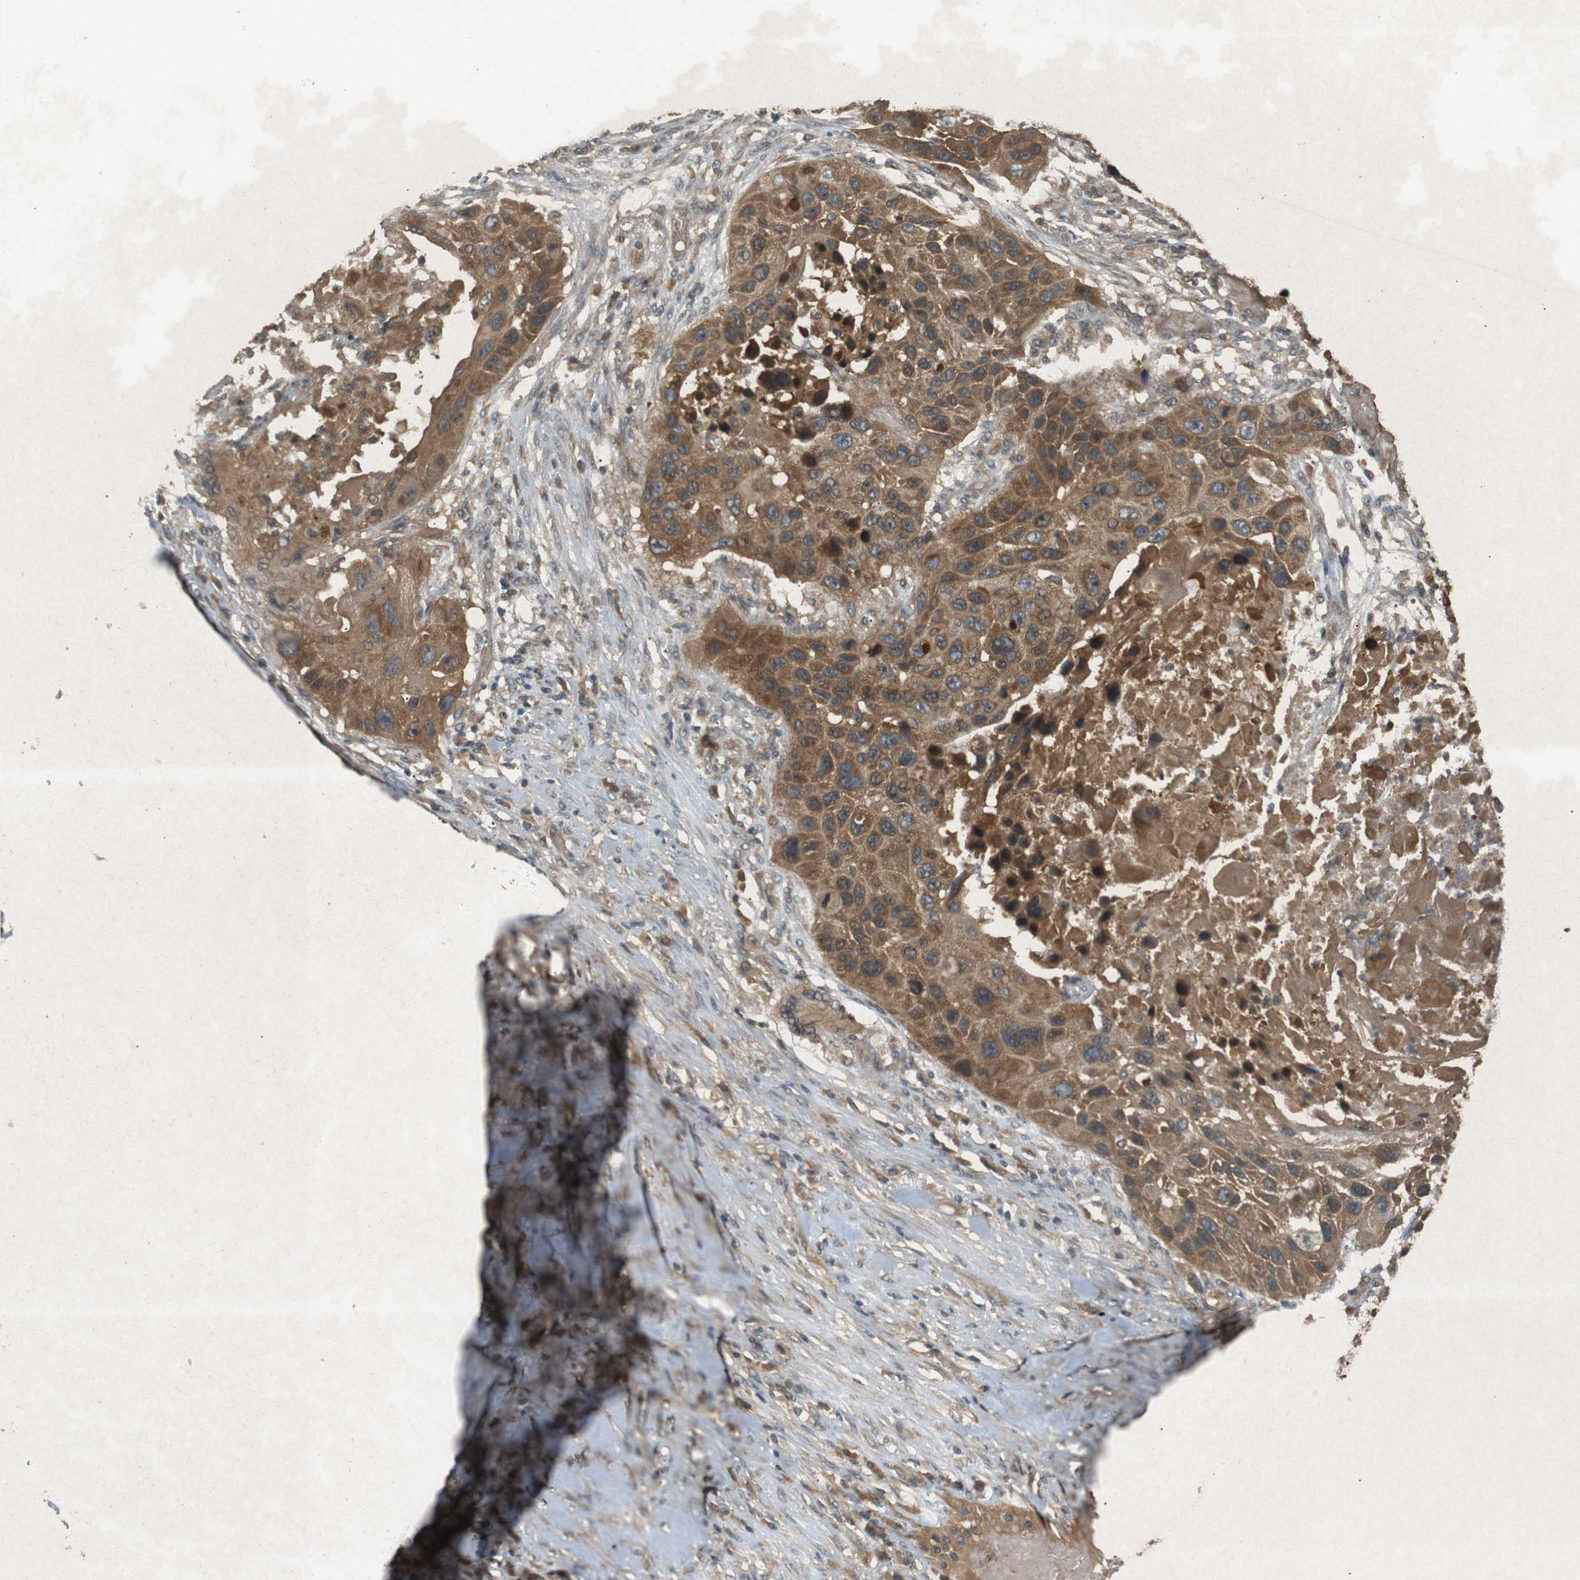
{"staining": {"intensity": "strong", "quantity": ">75%", "location": "cytoplasmic/membranous"}, "tissue": "lung cancer", "cell_type": "Tumor cells", "image_type": "cancer", "snomed": [{"axis": "morphology", "description": "Squamous cell carcinoma, NOS"}, {"axis": "topography", "description": "Lung"}], "caption": "DAB immunohistochemical staining of lung cancer (squamous cell carcinoma) displays strong cytoplasmic/membranous protein staining in approximately >75% of tumor cells.", "gene": "TAP1", "patient": {"sex": "male", "age": 57}}